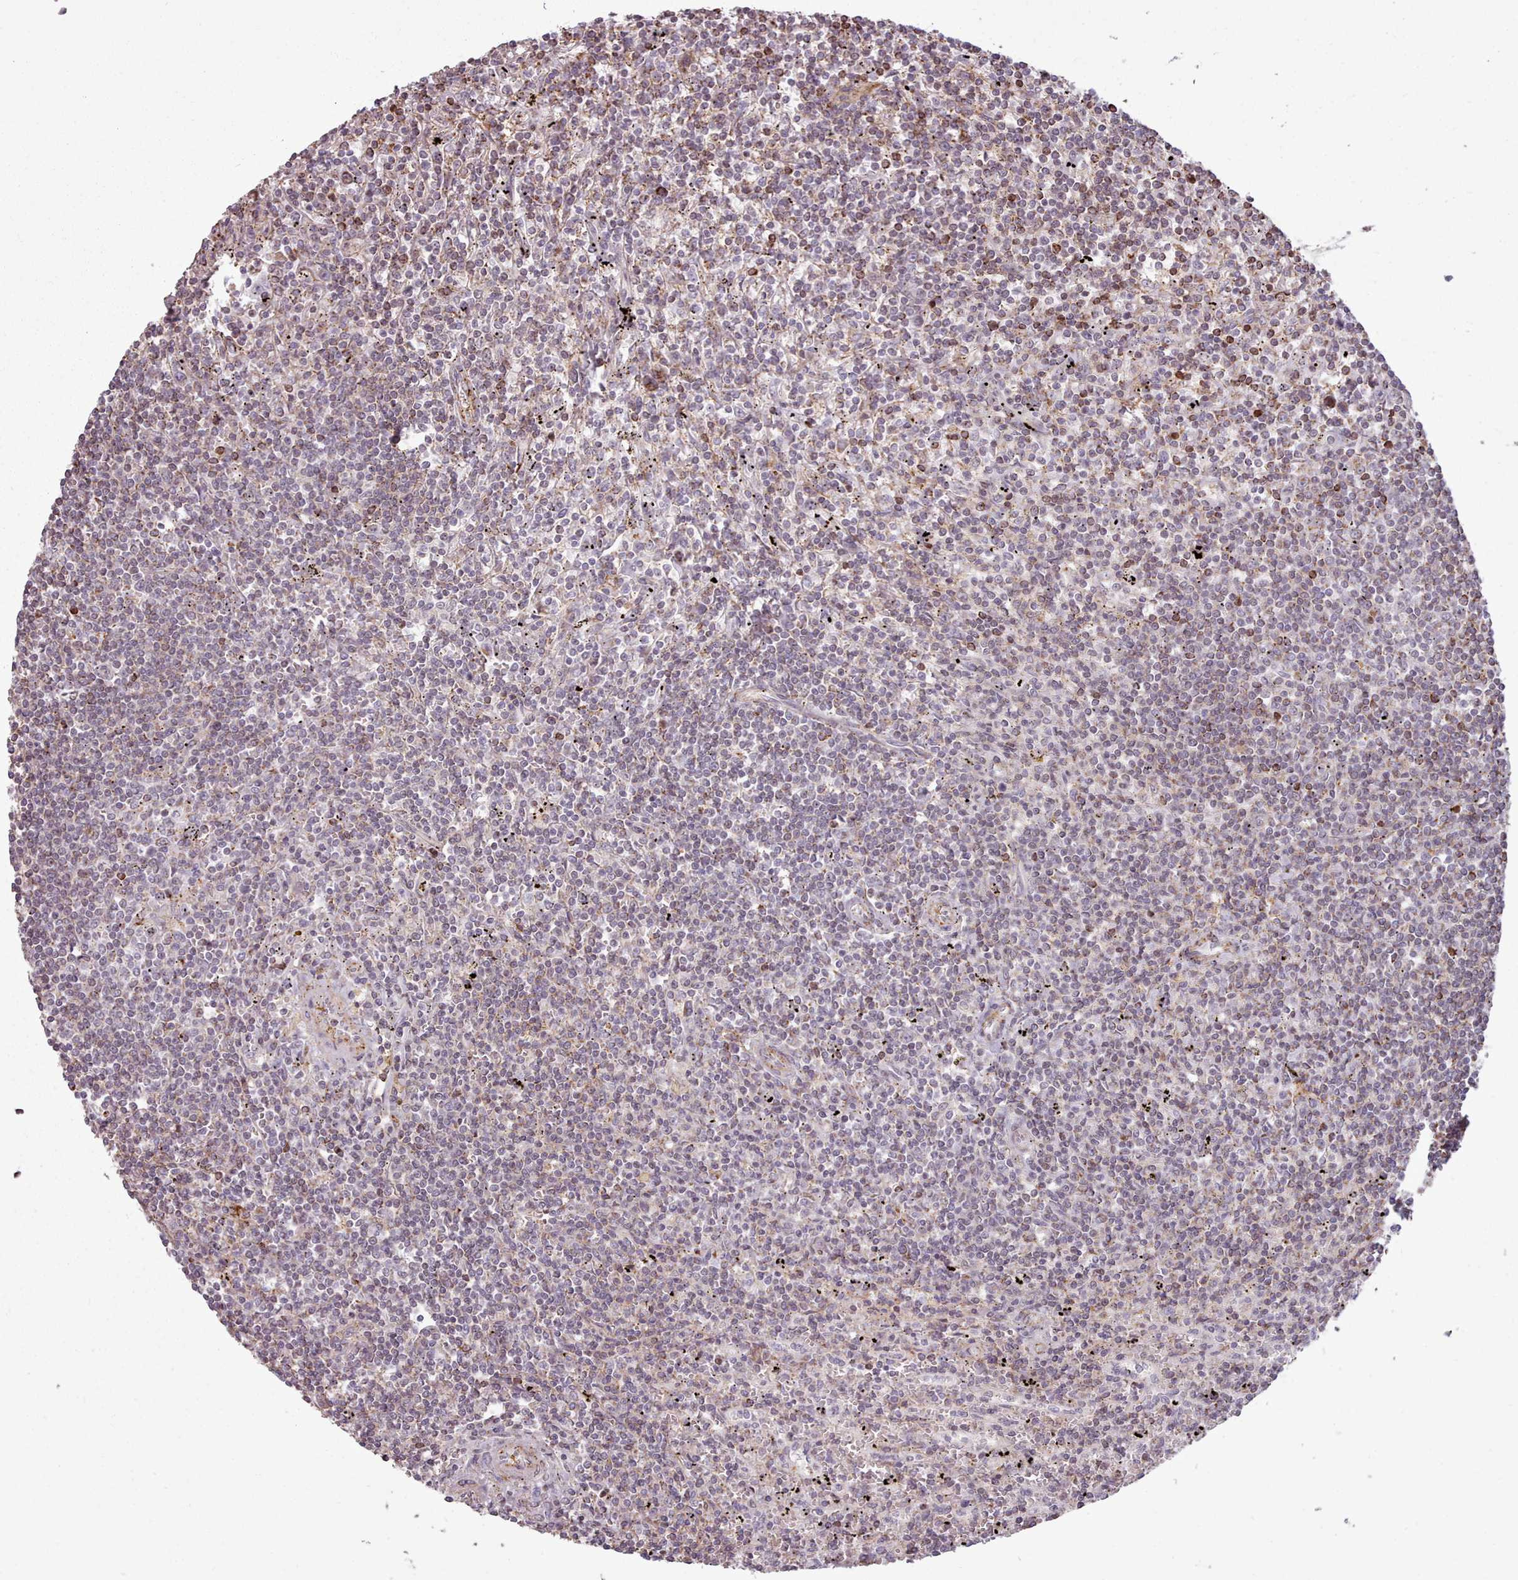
{"staining": {"intensity": "moderate", "quantity": "25%-75%", "location": "cytoplasmic/membranous"}, "tissue": "lymphoma", "cell_type": "Tumor cells", "image_type": "cancer", "snomed": [{"axis": "morphology", "description": "Malignant lymphoma, non-Hodgkin's type, Low grade"}, {"axis": "topography", "description": "Spleen"}], "caption": "Lymphoma stained with a protein marker exhibits moderate staining in tumor cells.", "gene": "ZMYM4", "patient": {"sex": "male", "age": 76}}